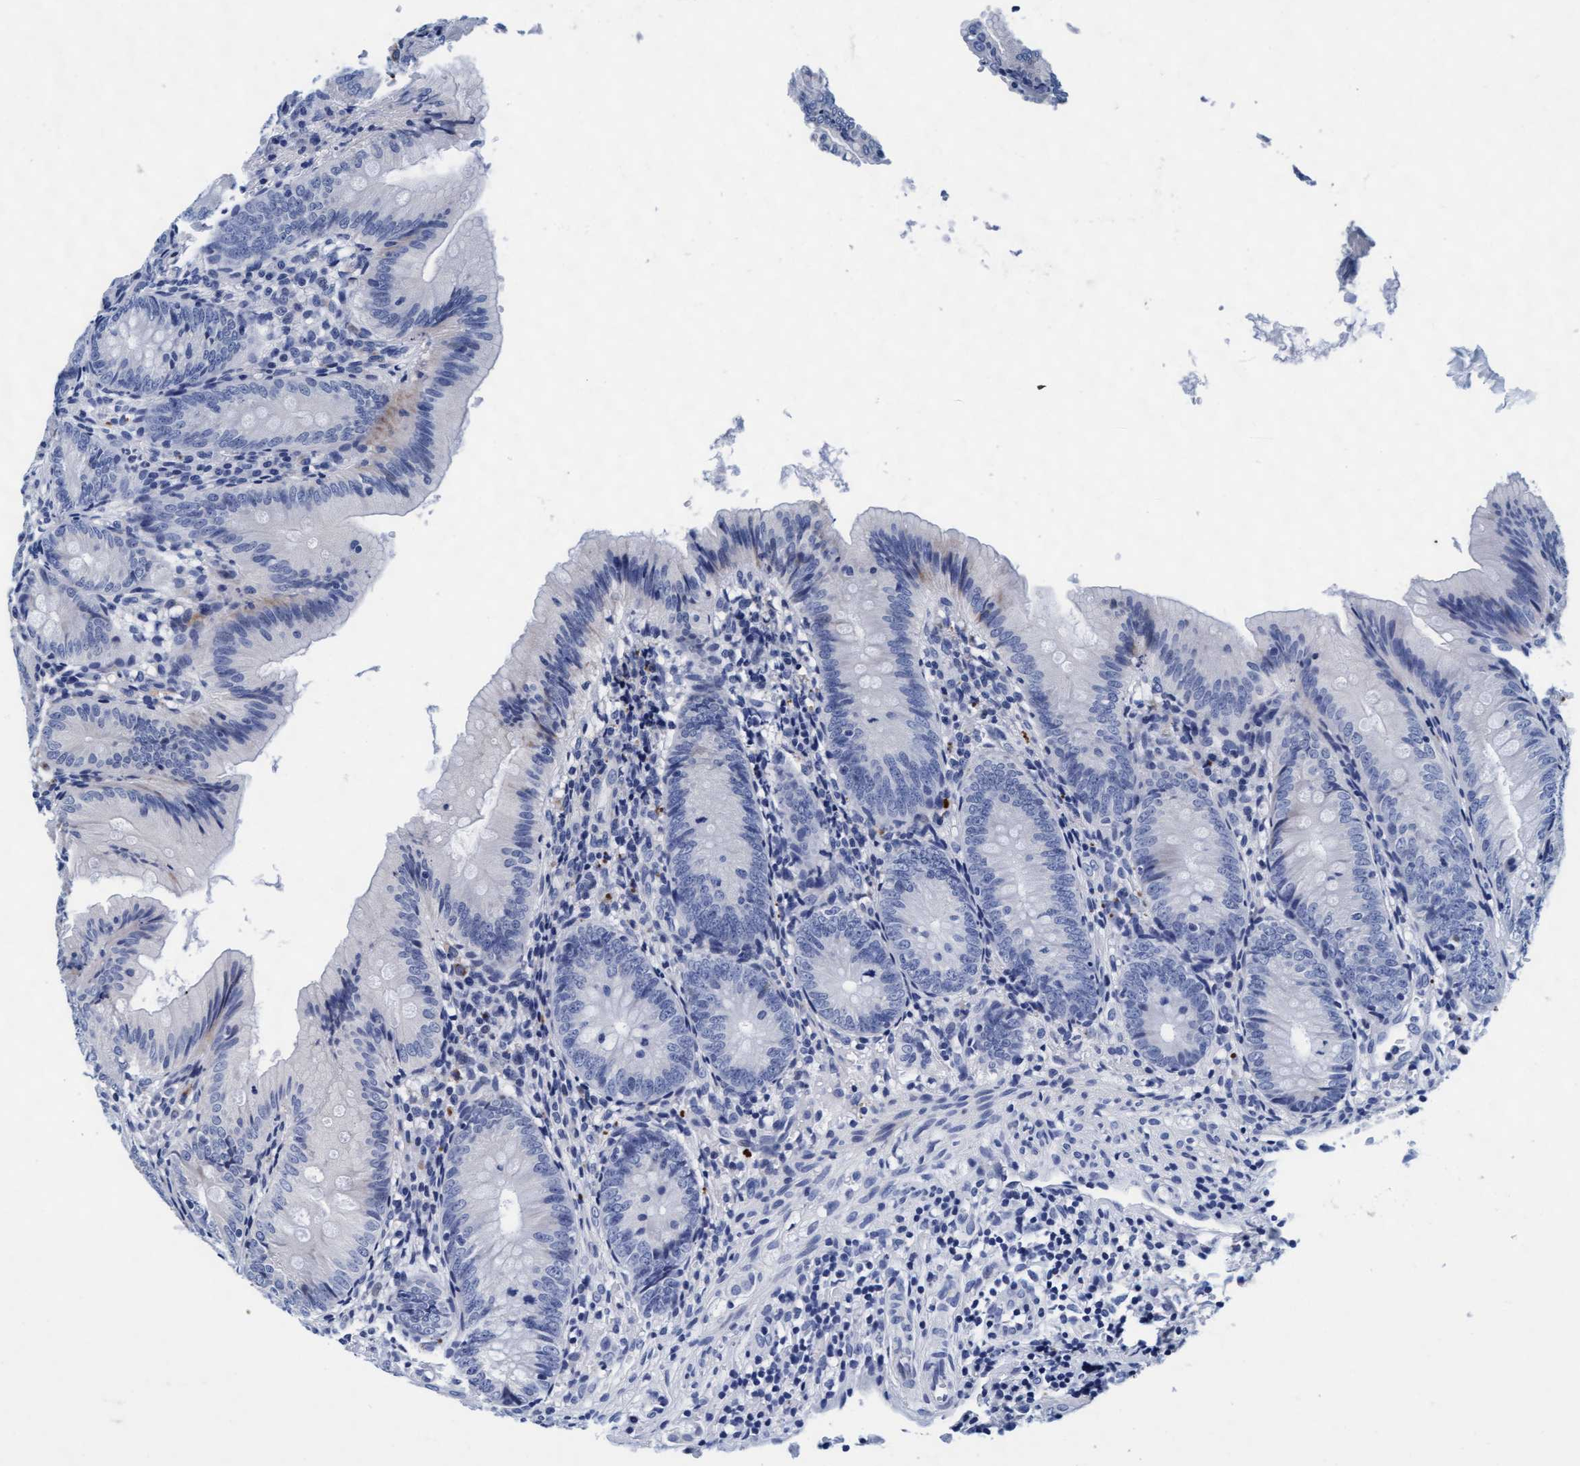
{"staining": {"intensity": "negative", "quantity": "none", "location": "none"}, "tissue": "appendix", "cell_type": "Glandular cells", "image_type": "normal", "snomed": [{"axis": "morphology", "description": "Normal tissue, NOS"}, {"axis": "topography", "description": "Appendix"}], "caption": "Immunohistochemistry of normal human appendix demonstrates no staining in glandular cells.", "gene": "ARSG", "patient": {"sex": "male", "age": 1}}